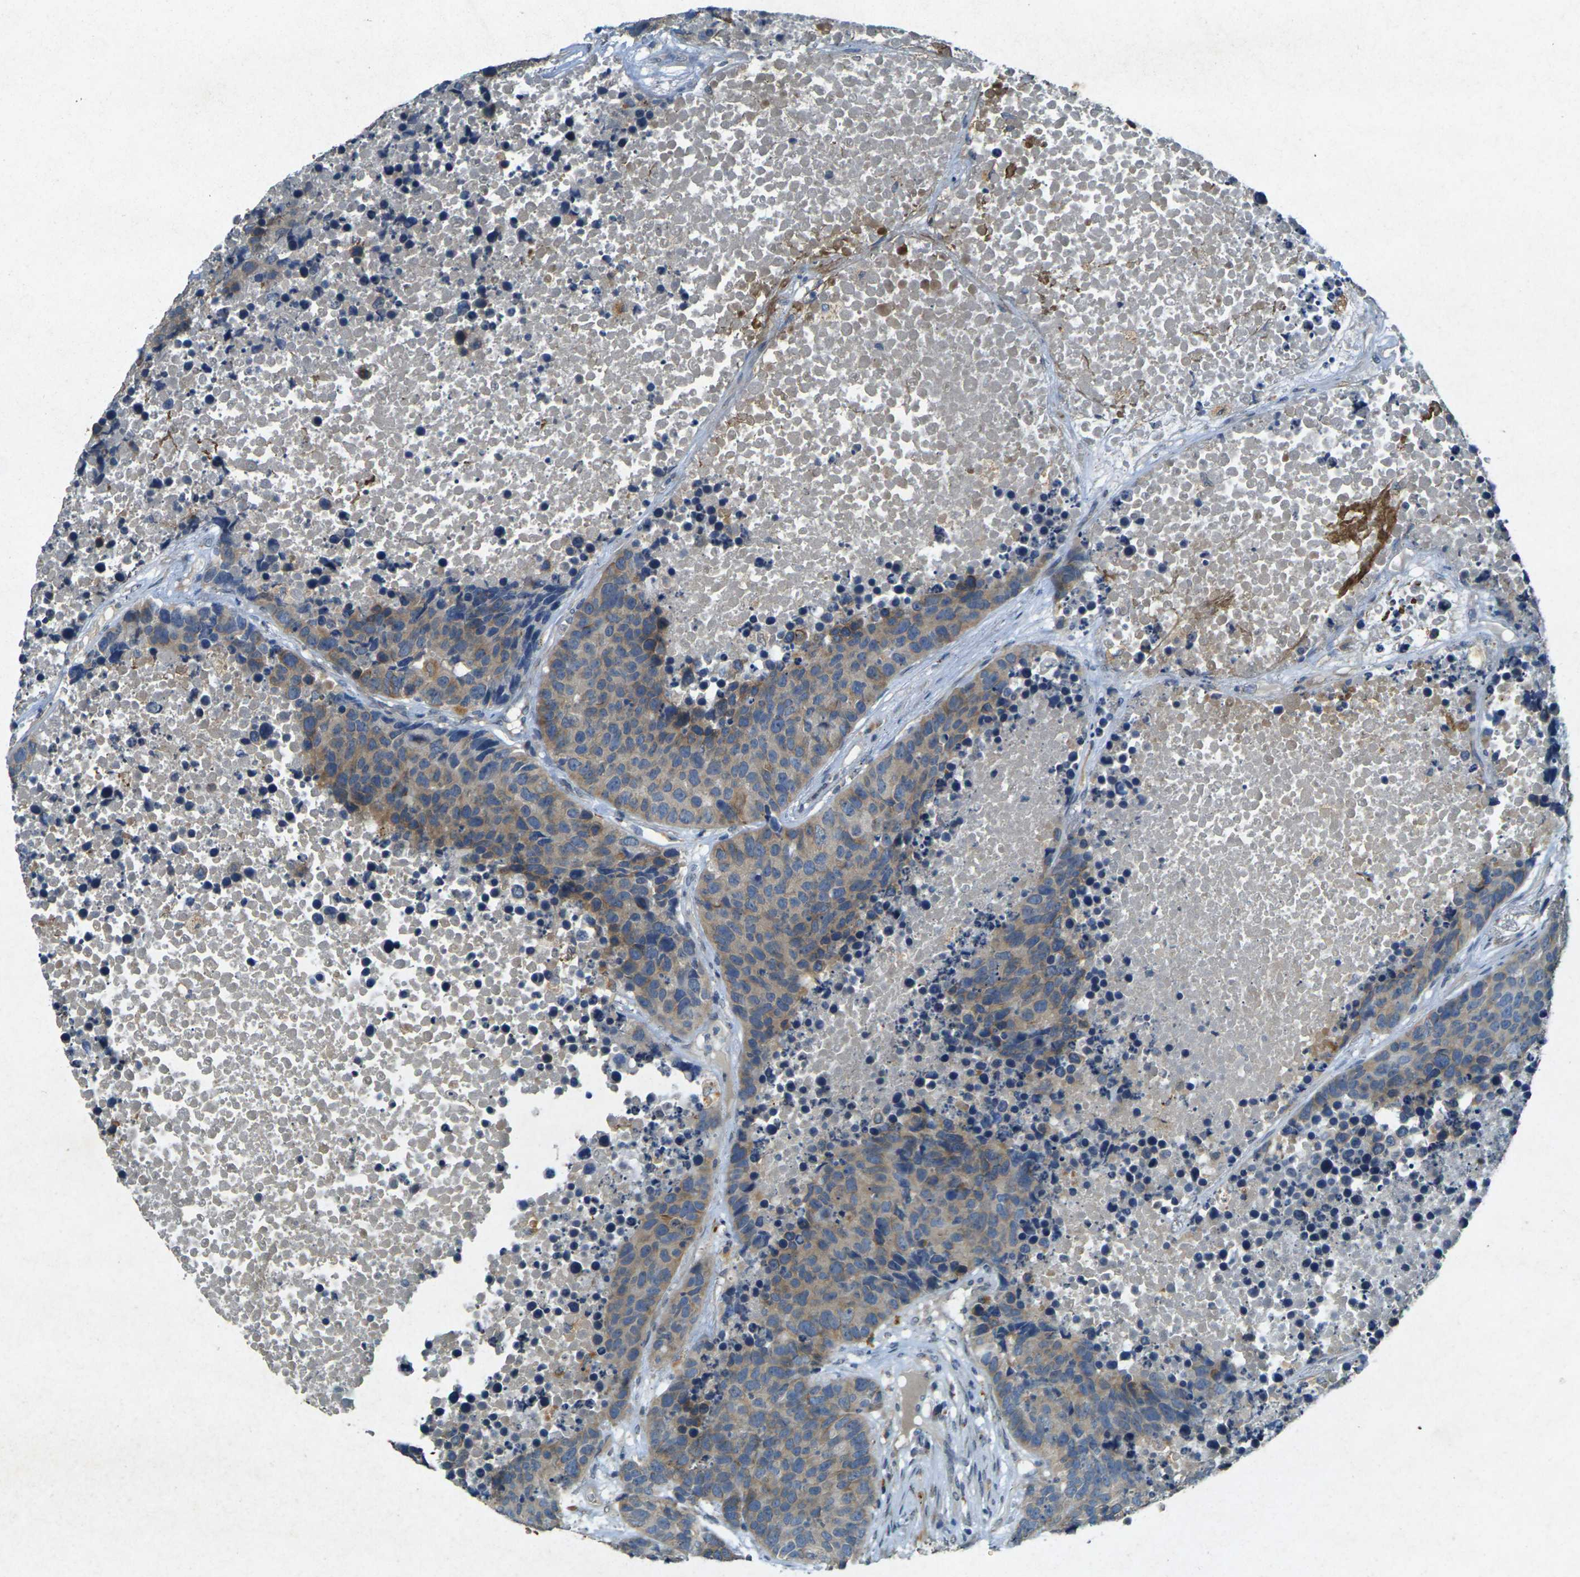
{"staining": {"intensity": "moderate", "quantity": ">75%", "location": "cytoplasmic/membranous"}, "tissue": "carcinoid", "cell_type": "Tumor cells", "image_type": "cancer", "snomed": [{"axis": "morphology", "description": "Carcinoid, malignant, NOS"}, {"axis": "topography", "description": "Lung"}], "caption": "This photomicrograph reveals IHC staining of human carcinoid (malignant), with medium moderate cytoplasmic/membranous expression in about >75% of tumor cells.", "gene": "RGMA", "patient": {"sex": "male", "age": 60}}